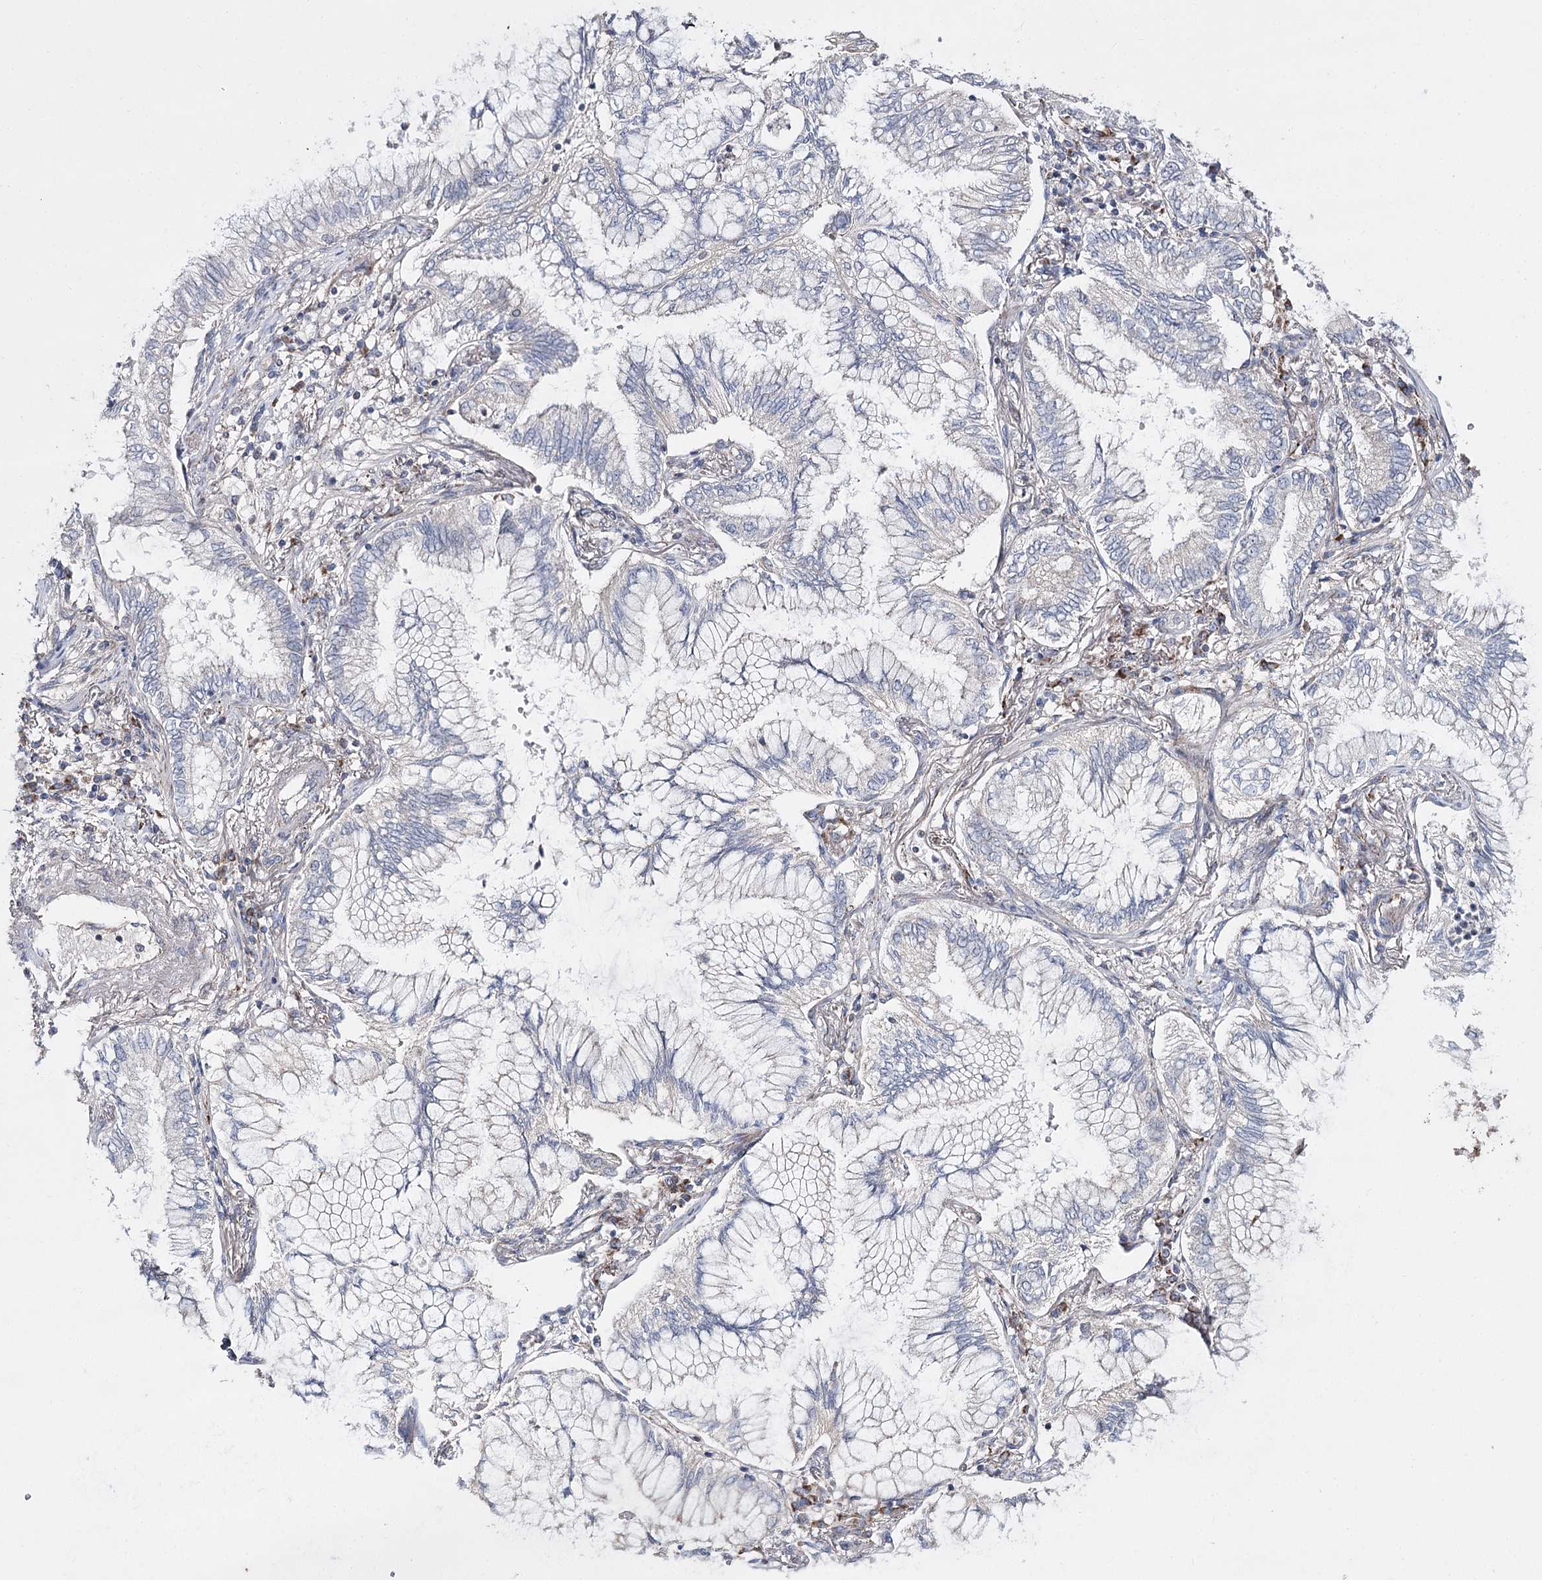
{"staining": {"intensity": "negative", "quantity": "none", "location": "none"}, "tissue": "lung cancer", "cell_type": "Tumor cells", "image_type": "cancer", "snomed": [{"axis": "morphology", "description": "Adenocarcinoma, NOS"}, {"axis": "topography", "description": "Lung"}], "caption": "Tumor cells are negative for protein expression in human lung cancer (adenocarcinoma).", "gene": "NADK2", "patient": {"sex": "female", "age": 70}}